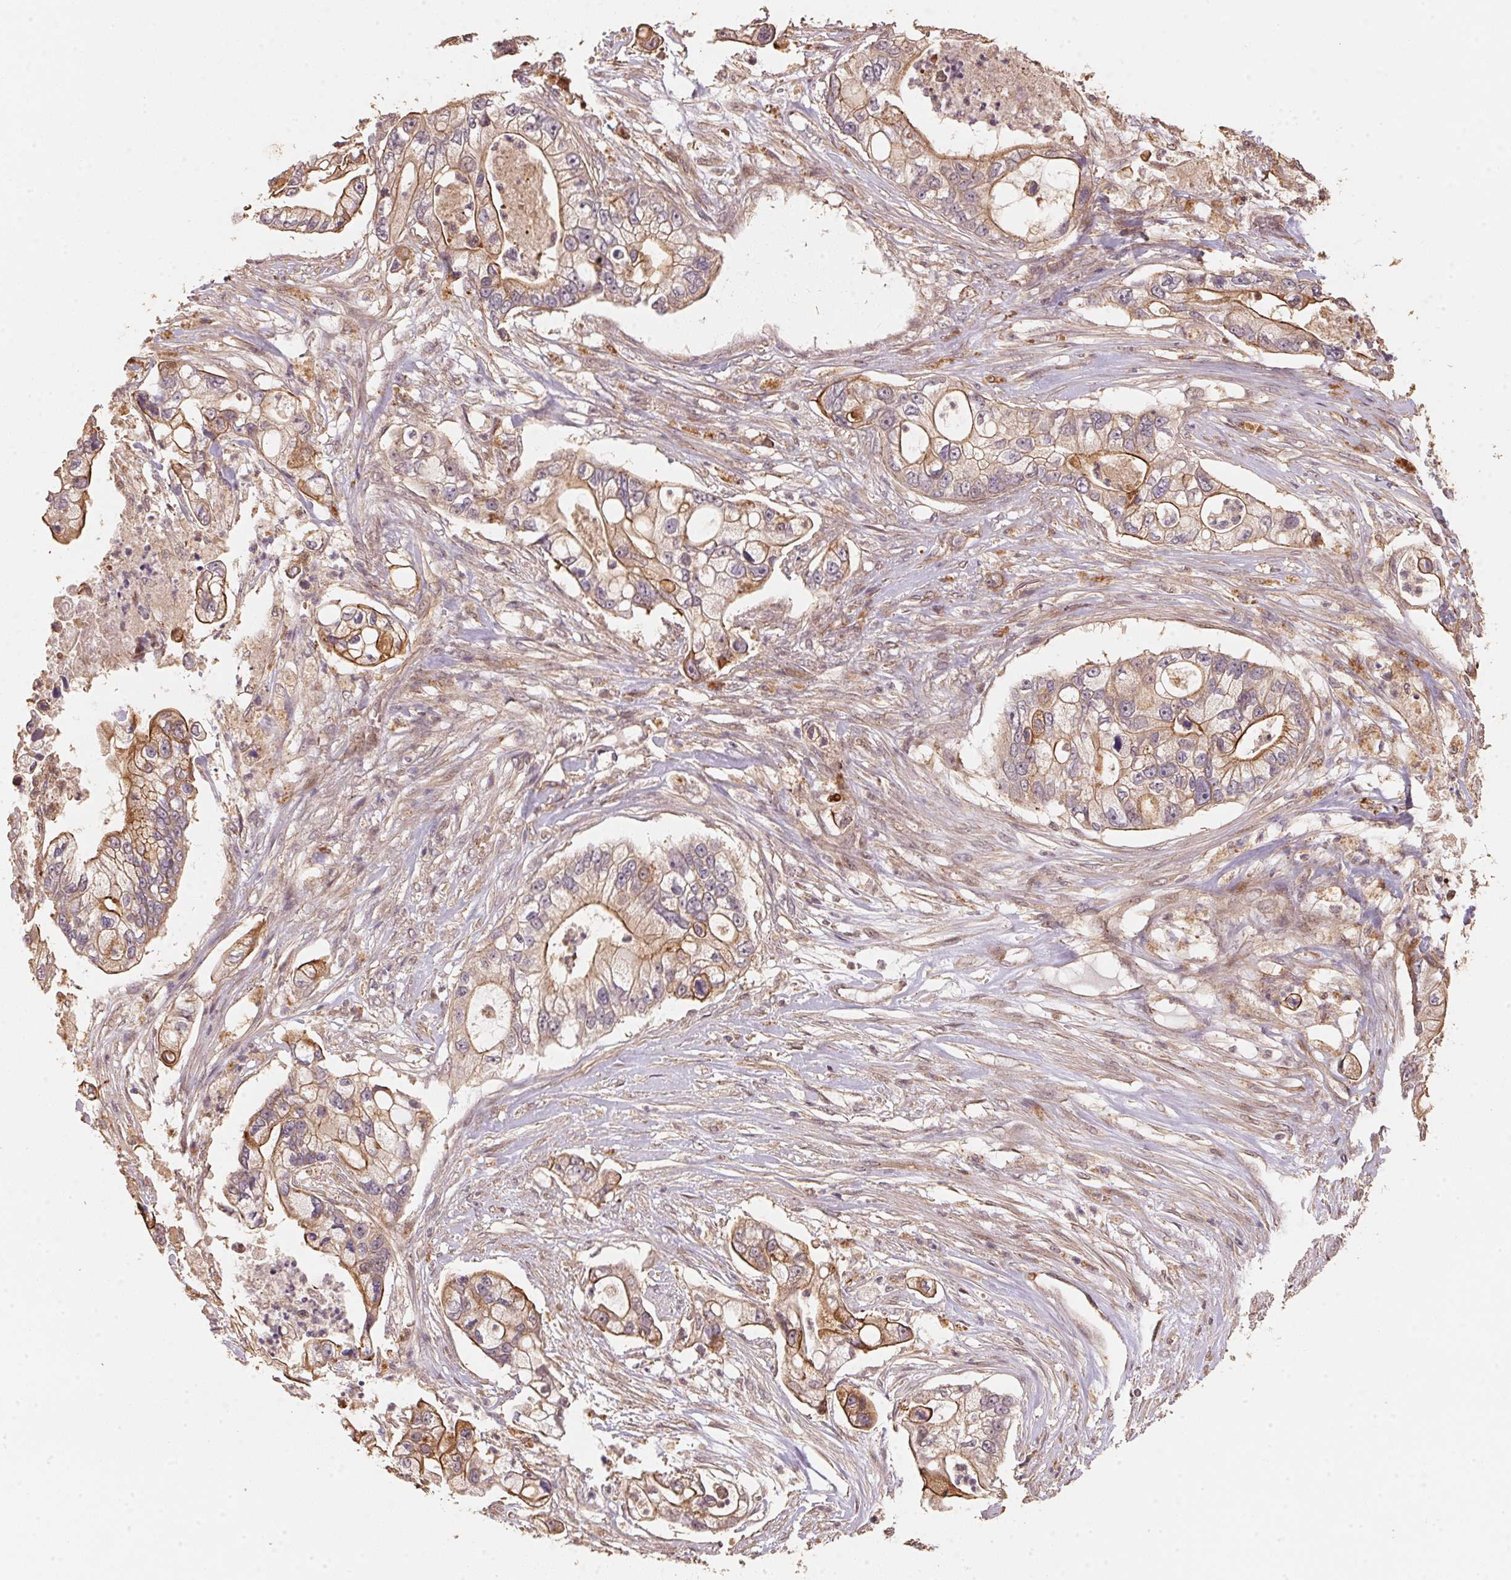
{"staining": {"intensity": "moderate", "quantity": "<25%", "location": "cytoplasmic/membranous"}, "tissue": "pancreatic cancer", "cell_type": "Tumor cells", "image_type": "cancer", "snomed": [{"axis": "morphology", "description": "Adenocarcinoma, NOS"}, {"axis": "topography", "description": "Pancreas"}], "caption": "A histopathology image showing moderate cytoplasmic/membranous positivity in about <25% of tumor cells in pancreatic adenocarcinoma, as visualized by brown immunohistochemical staining.", "gene": "TMEM222", "patient": {"sex": "female", "age": 69}}